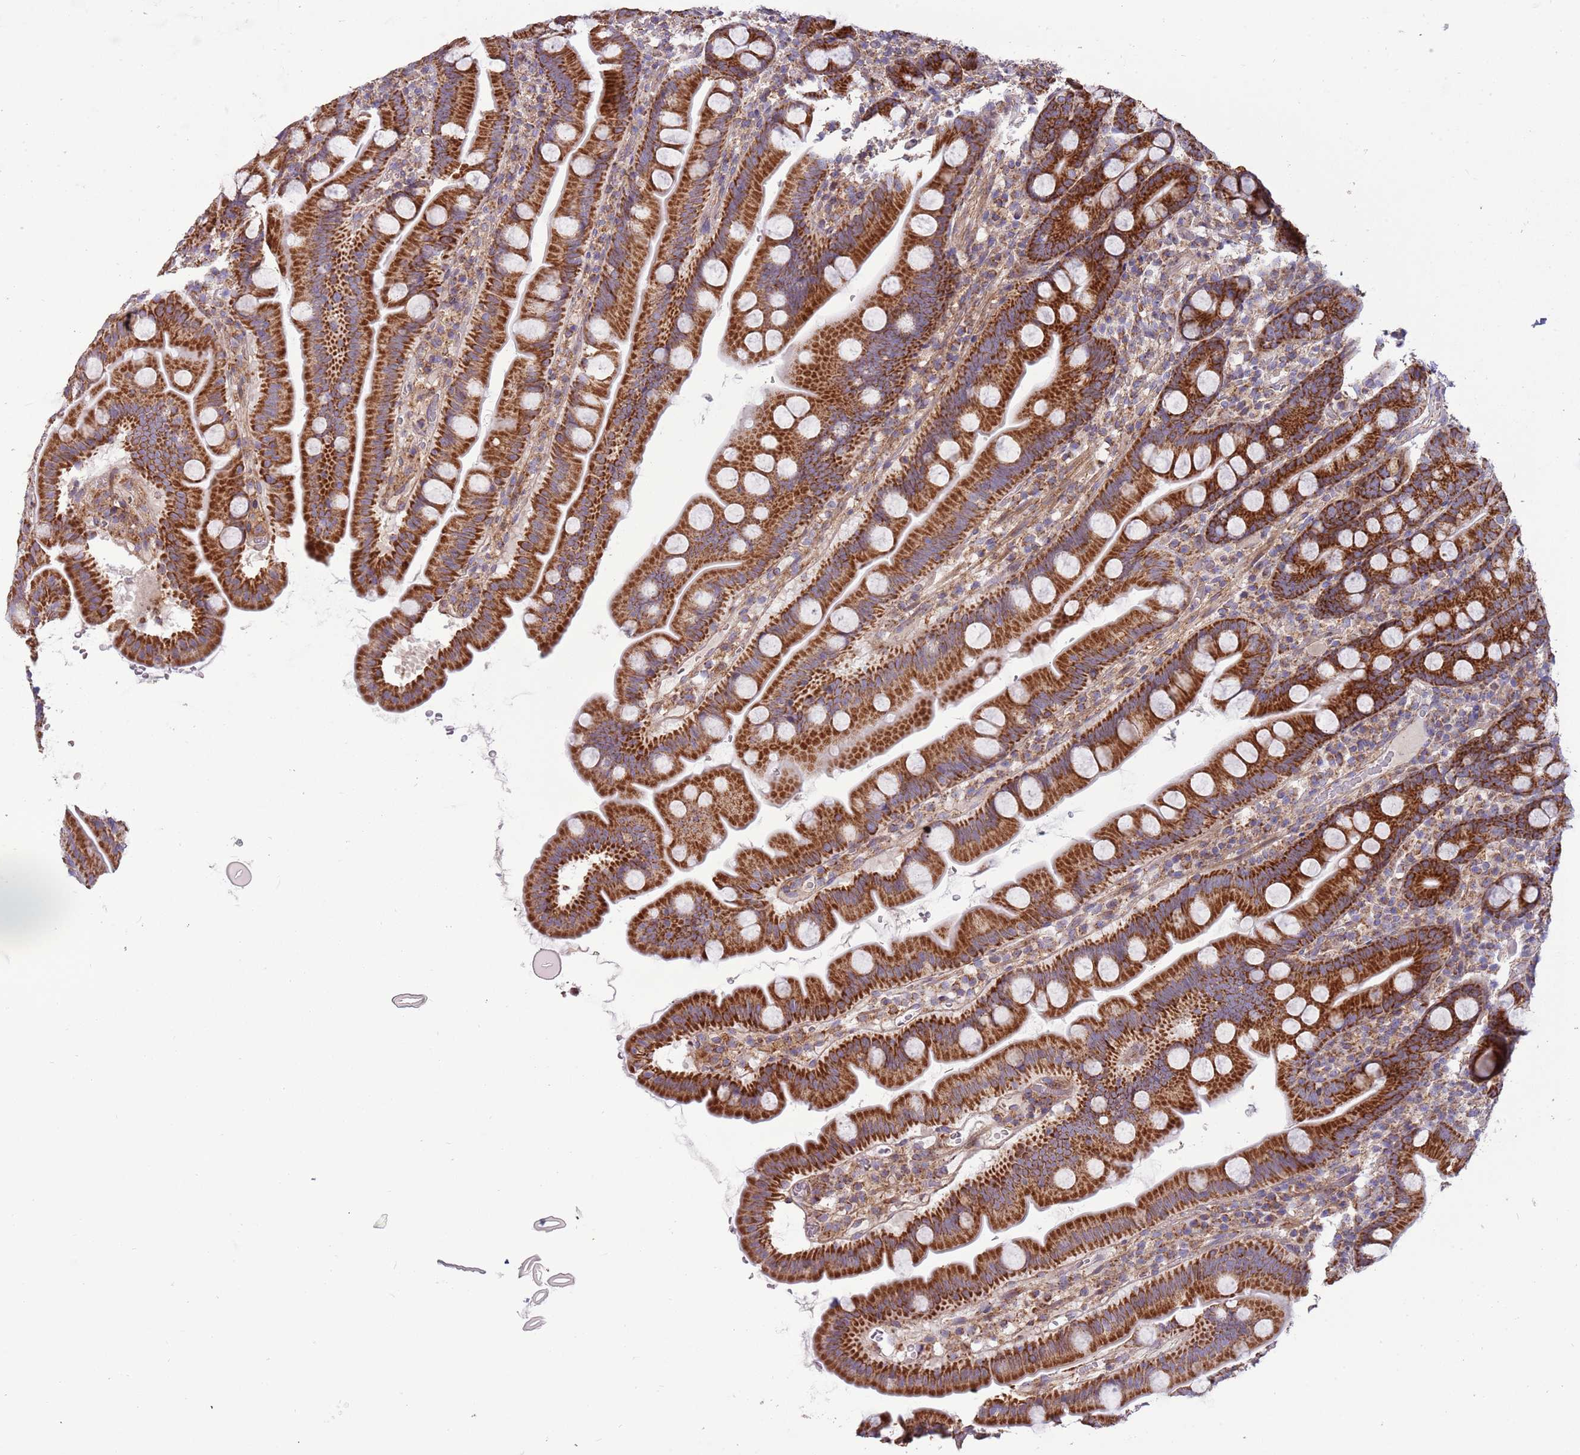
{"staining": {"intensity": "strong", "quantity": ">75%", "location": "cytoplasmic/membranous"}, "tissue": "small intestine", "cell_type": "Glandular cells", "image_type": "normal", "snomed": [{"axis": "morphology", "description": "Normal tissue, NOS"}, {"axis": "topography", "description": "Small intestine"}], "caption": "The histopathology image reveals immunohistochemical staining of benign small intestine. There is strong cytoplasmic/membranous expression is identified in approximately >75% of glandular cells.", "gene": "IRS4", "patient": {"sex": "female", "age": 68}}